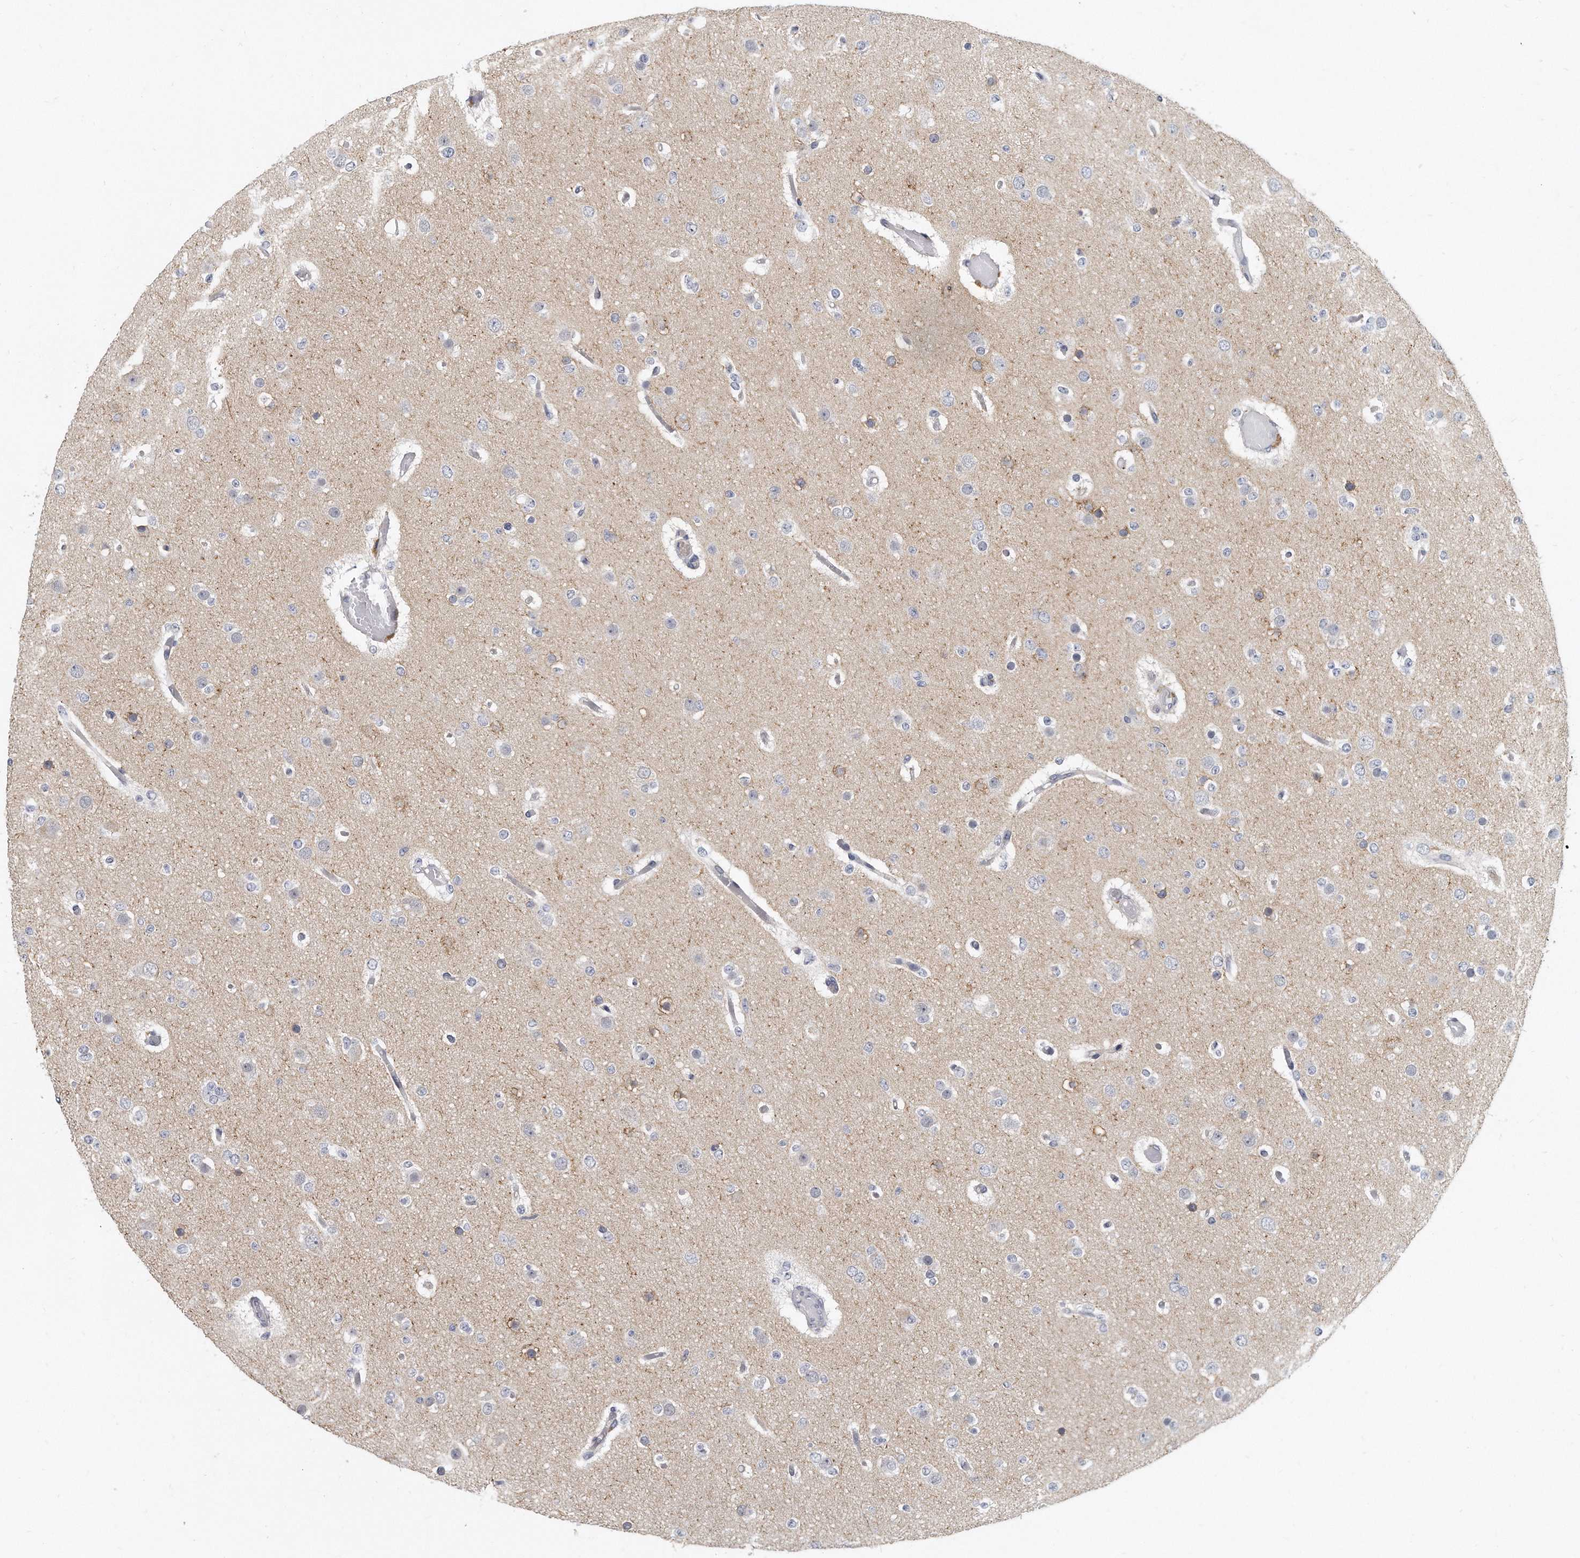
{"staining": {"intensity": "negative", "quantity": "none", "location": "none"}, "tissue": "glioma", "cell_type": "Tumor cells", "image_type": "cancer", "snomed": [{"axis": "morphology", "description": "Glioma, malignant, Low grade"}, {"axis": "topography", "description": "Brain"}], "caption": "This is an immunohistochemistry image of low-grade glioma (malignant). There is no expression in tumor cells.", "gene": "KLHL7", "patient": {"sex": "female", "age": 22}}